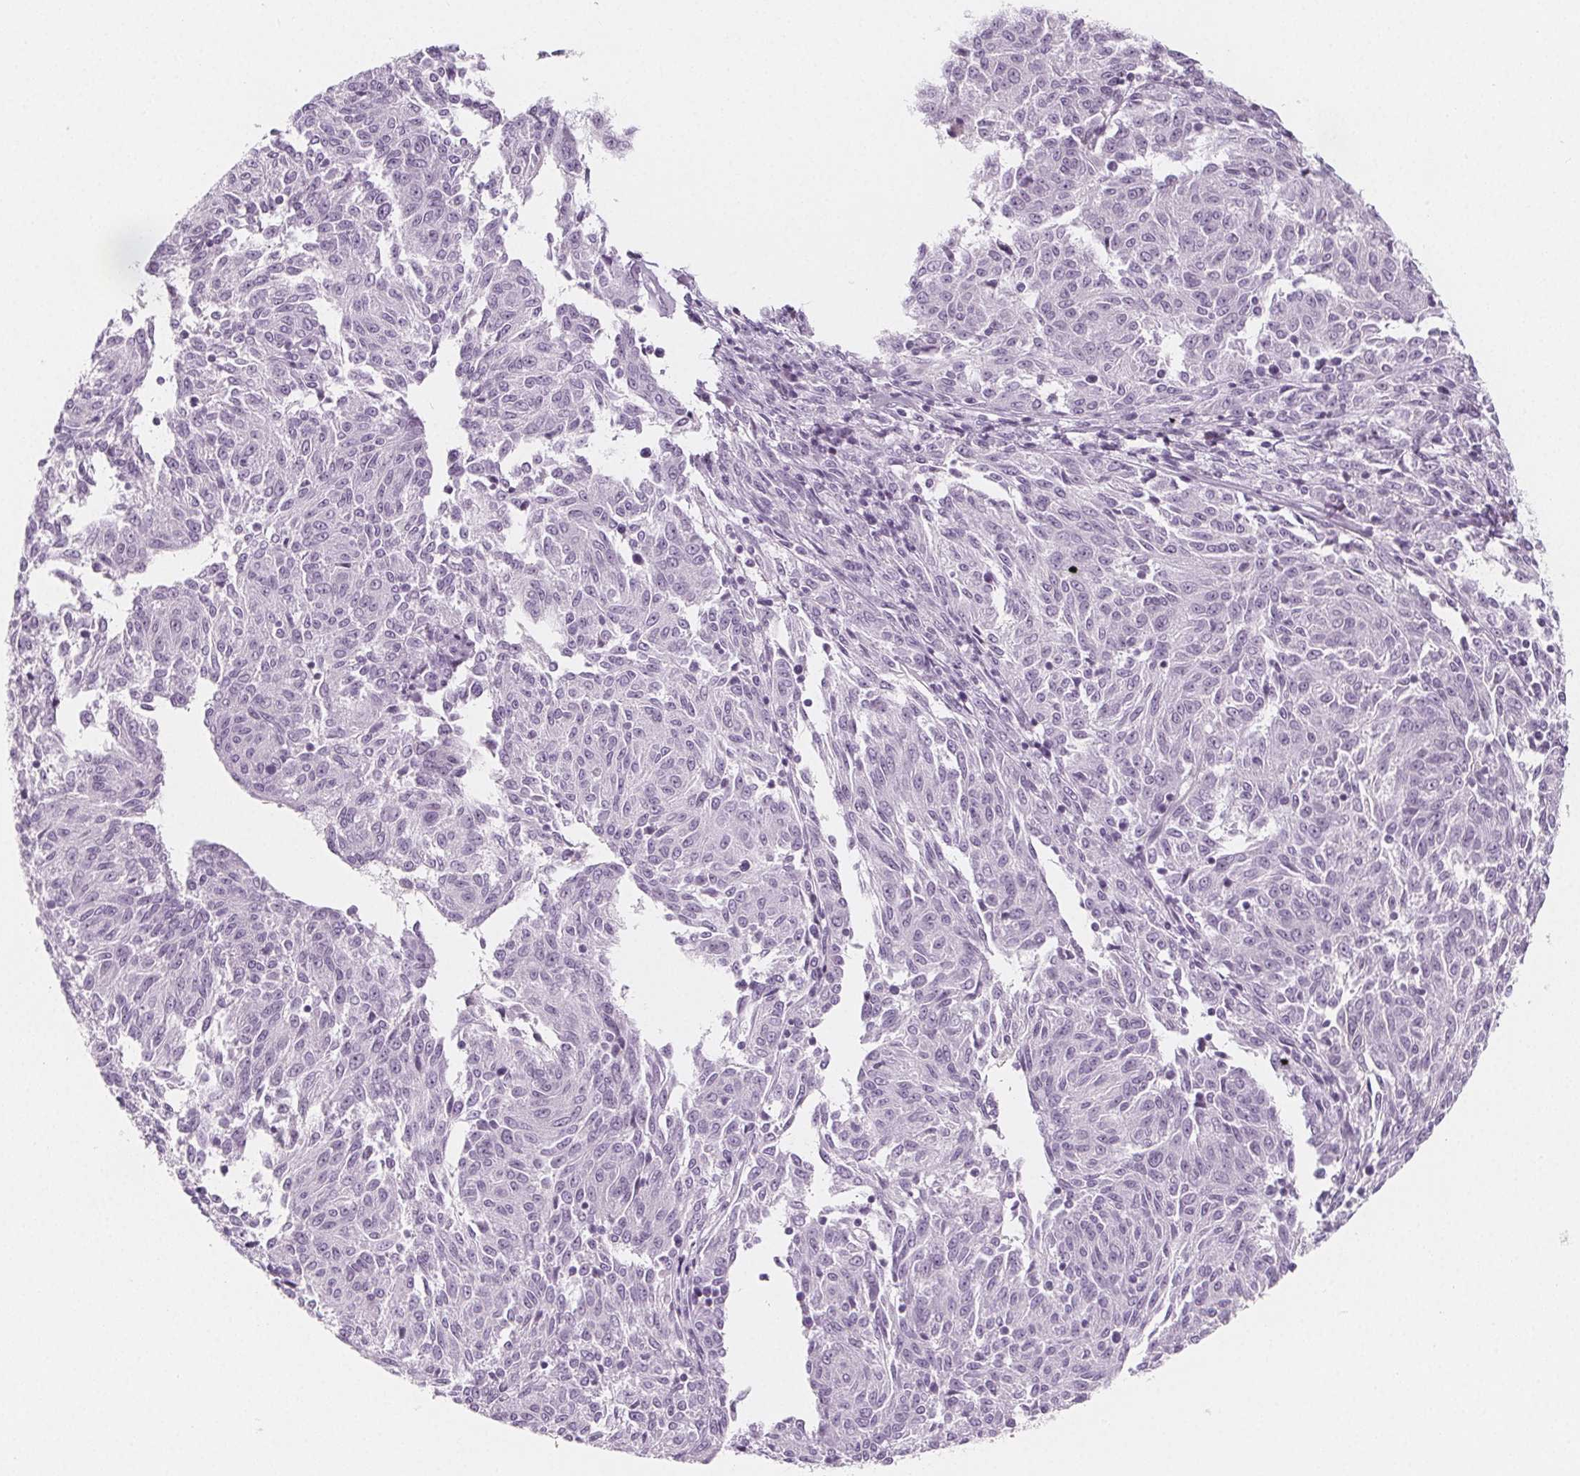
{"staining": {"intensity": "negative", "quantity": "none", "location": "none"}, "tissue": "melanoma", "cell_type": "Tumor cells", "image_type": "cancer", "snomed": [{"axis": "morphology", "description": "Malignant melanoma, NOS"}, {"axis": "topography", "description": "Skin"}], "caption": "Human melanoma stained for a protein using IHC demonstrates no staining in tumor cells.", "gene": "IL17C", "patient": {"sex": "female", "age": 72}}